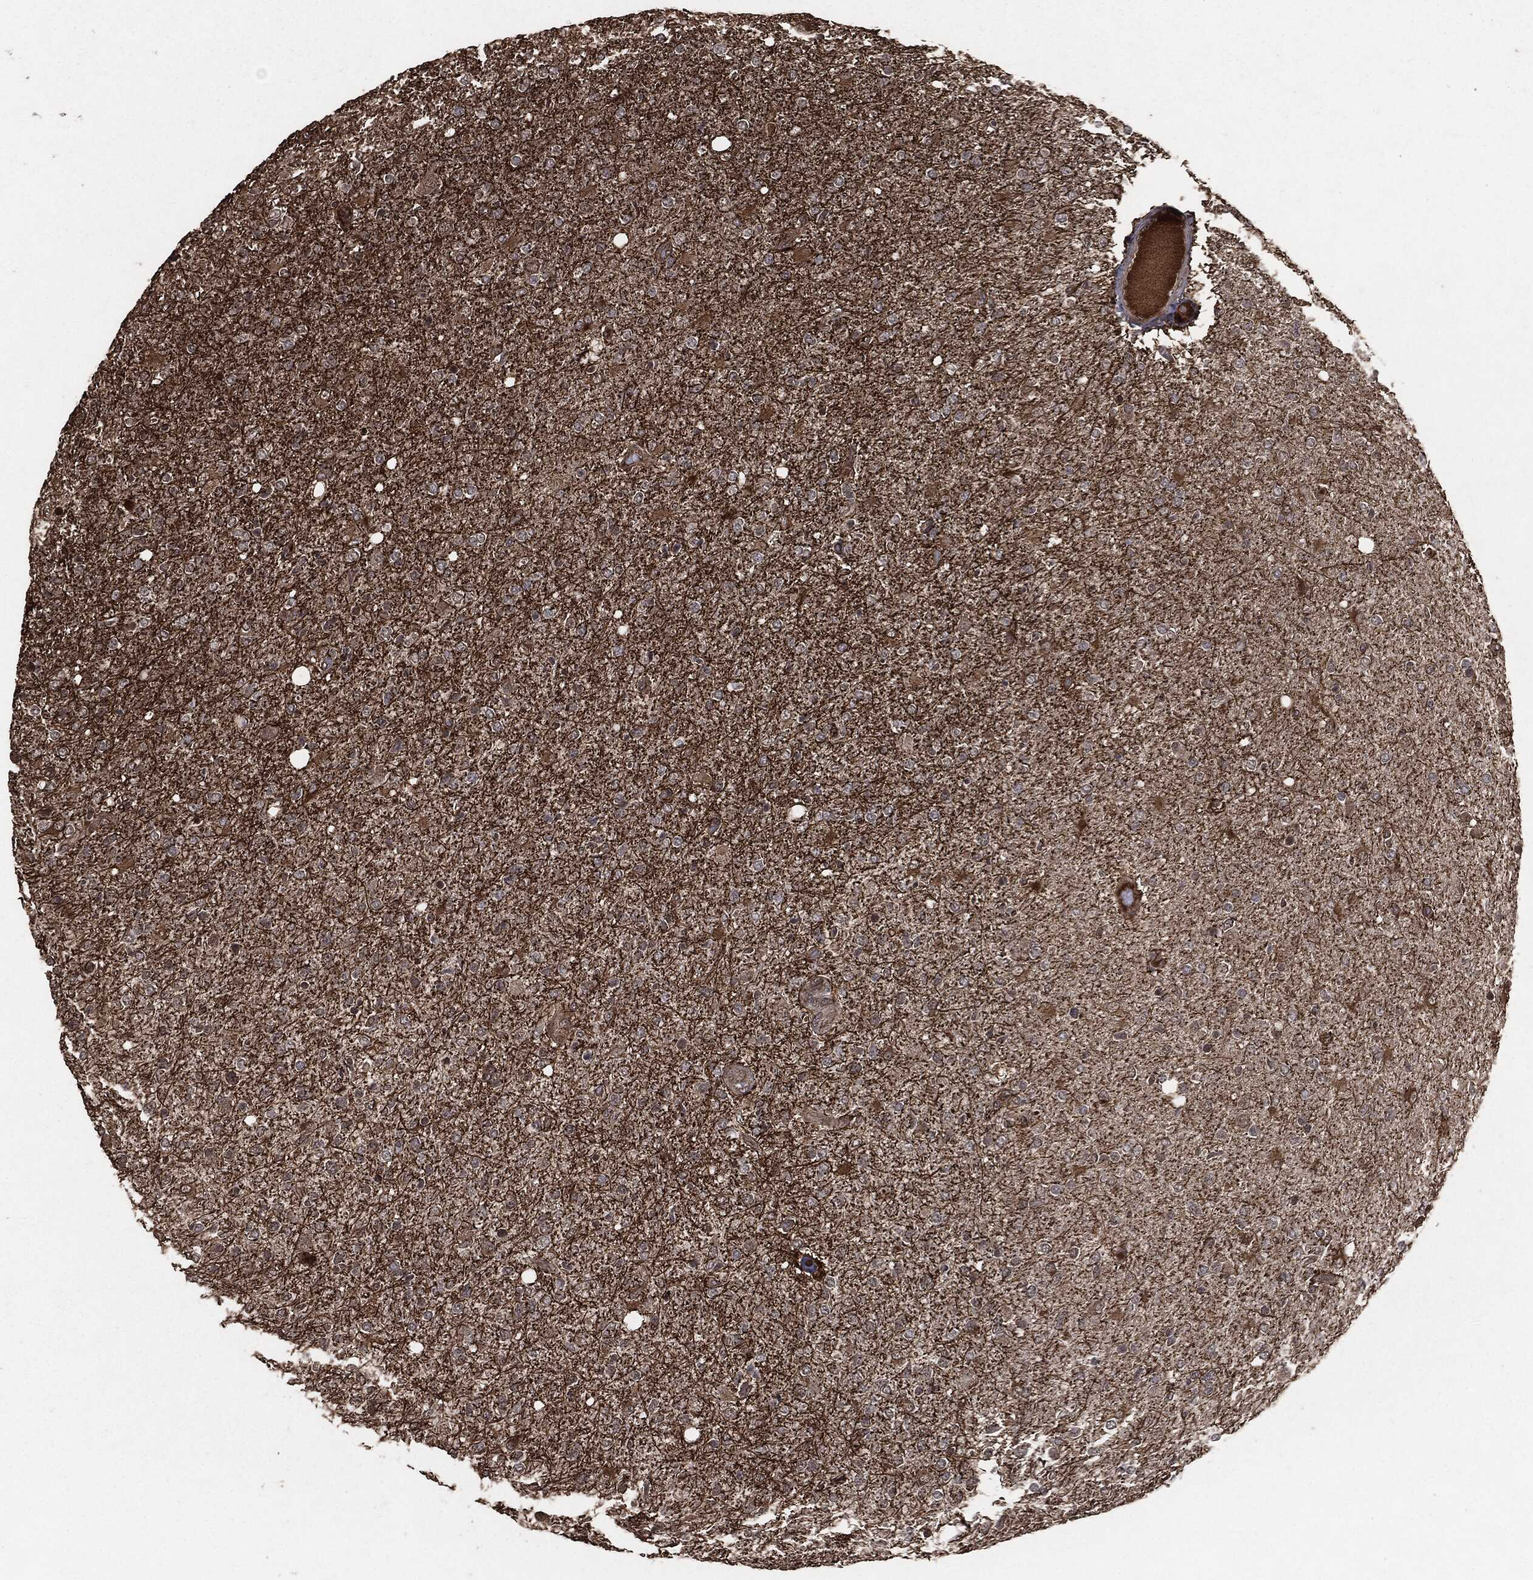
{"staining": {"intensity": "negative", "quantity": "none", "location": "none"}, "tissue": "glioma", "cell_type": "Tumor cells", "image_type": "cancer", "snomed": [{"axis": "morphology", "description": "Glioma, malignant, High grade"}, {"axis": "topography", "description": "Cerebral cortex"}], "caption": "Histopathology image shows no significant protein positivity in tumor cells of malignant glioma (high-grade).", "gene": "EGFR", "patient": {"sex": "male", "age": 70}}